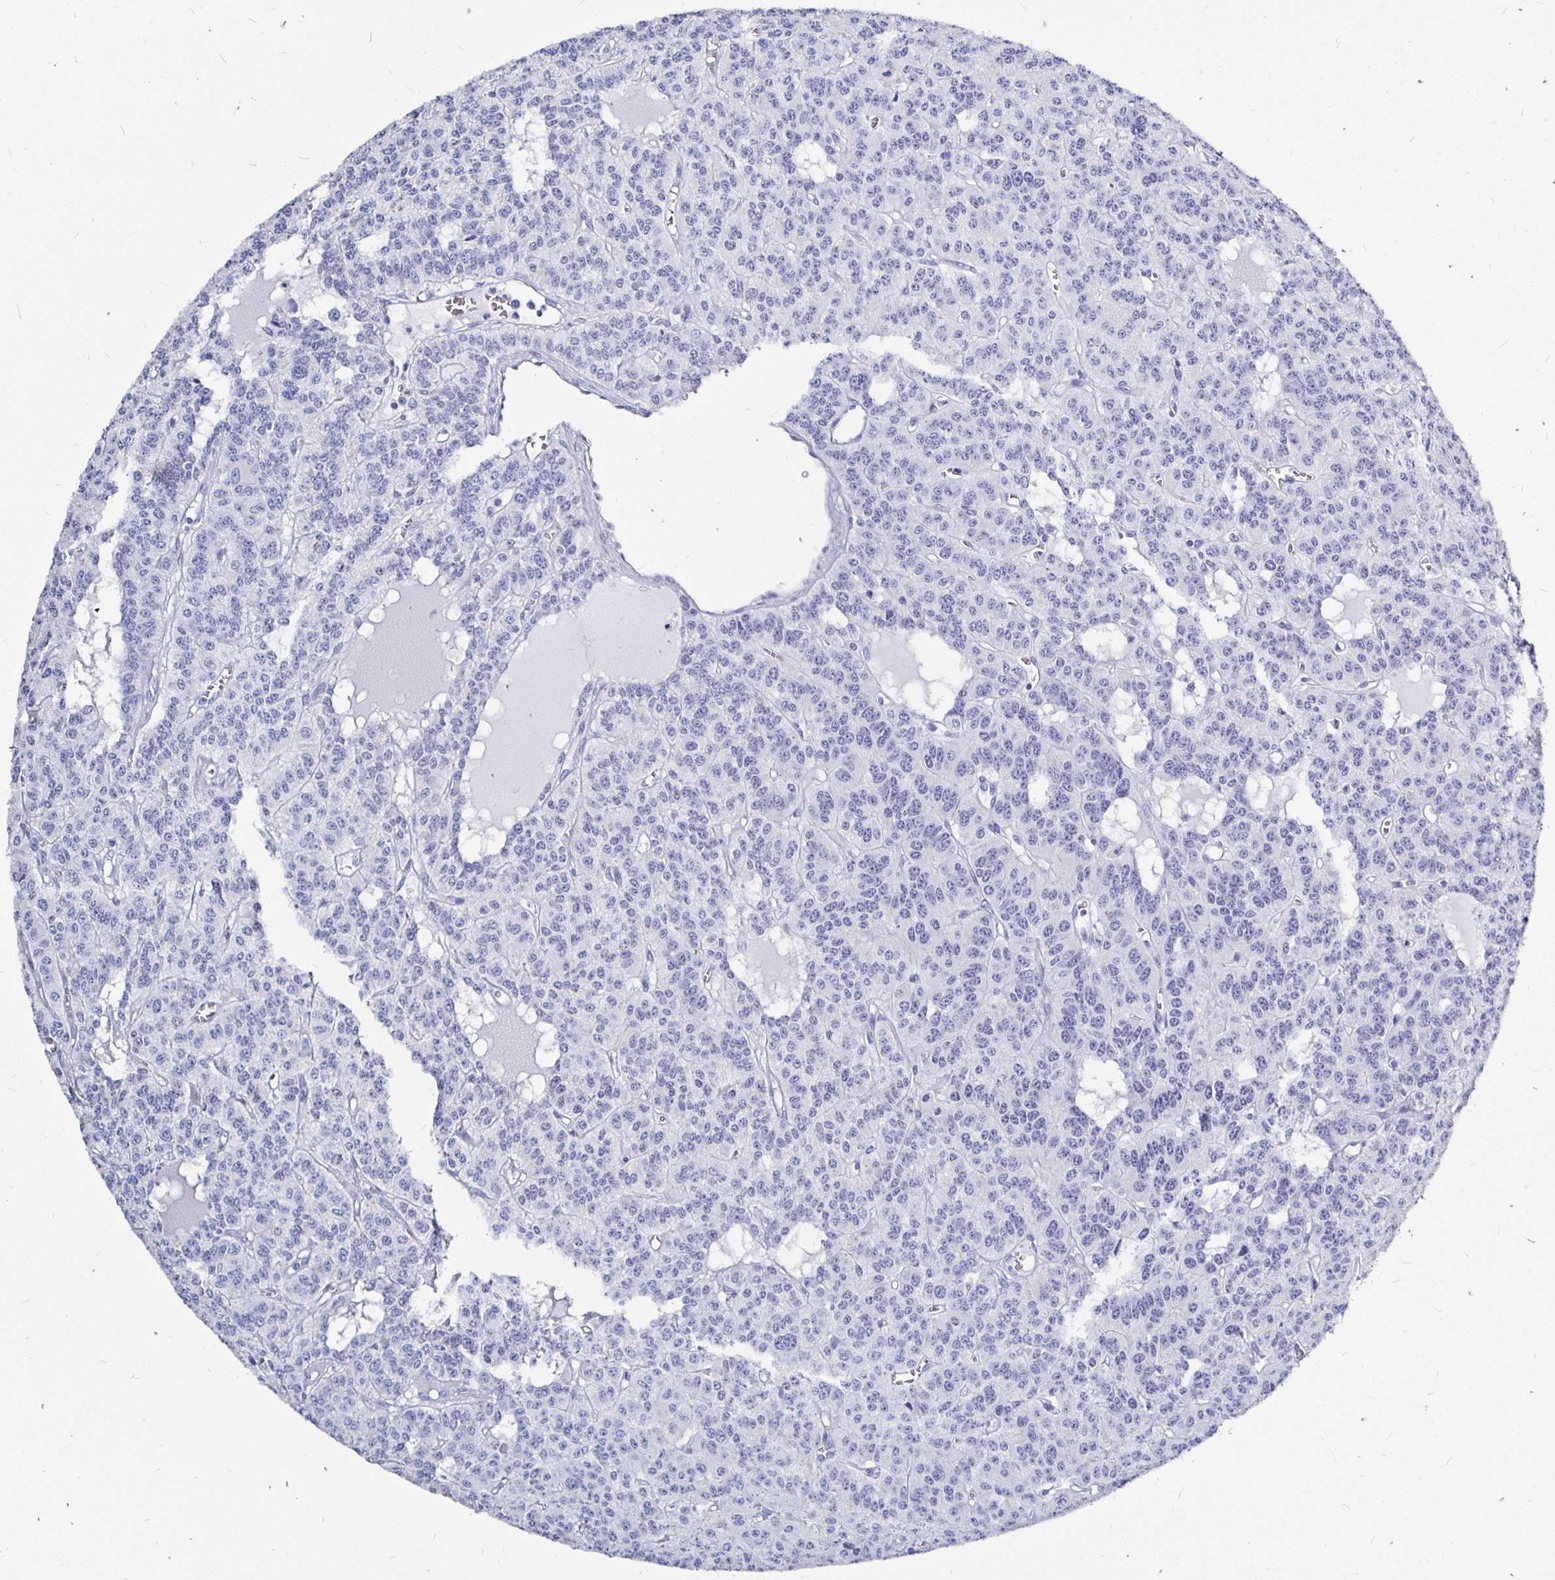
{"staining": {"intensity": "negative", "quantity": "none", "location": "none"}, "tissue": "carcinoid", "cell_type": "Tumor cells", "image_type": "cancer", "snomed": [{"axis": "morphology", "description": "Carcinoid, malignant, NOS"}, {"axis": "topography", "description": "Lung"}], "caption": "Micrograph shows no protein positivity in tumor cells of malignant carcinoid tissue.", "gene": "LUZP4", "patient": {"sex": "female", "age": 71}}